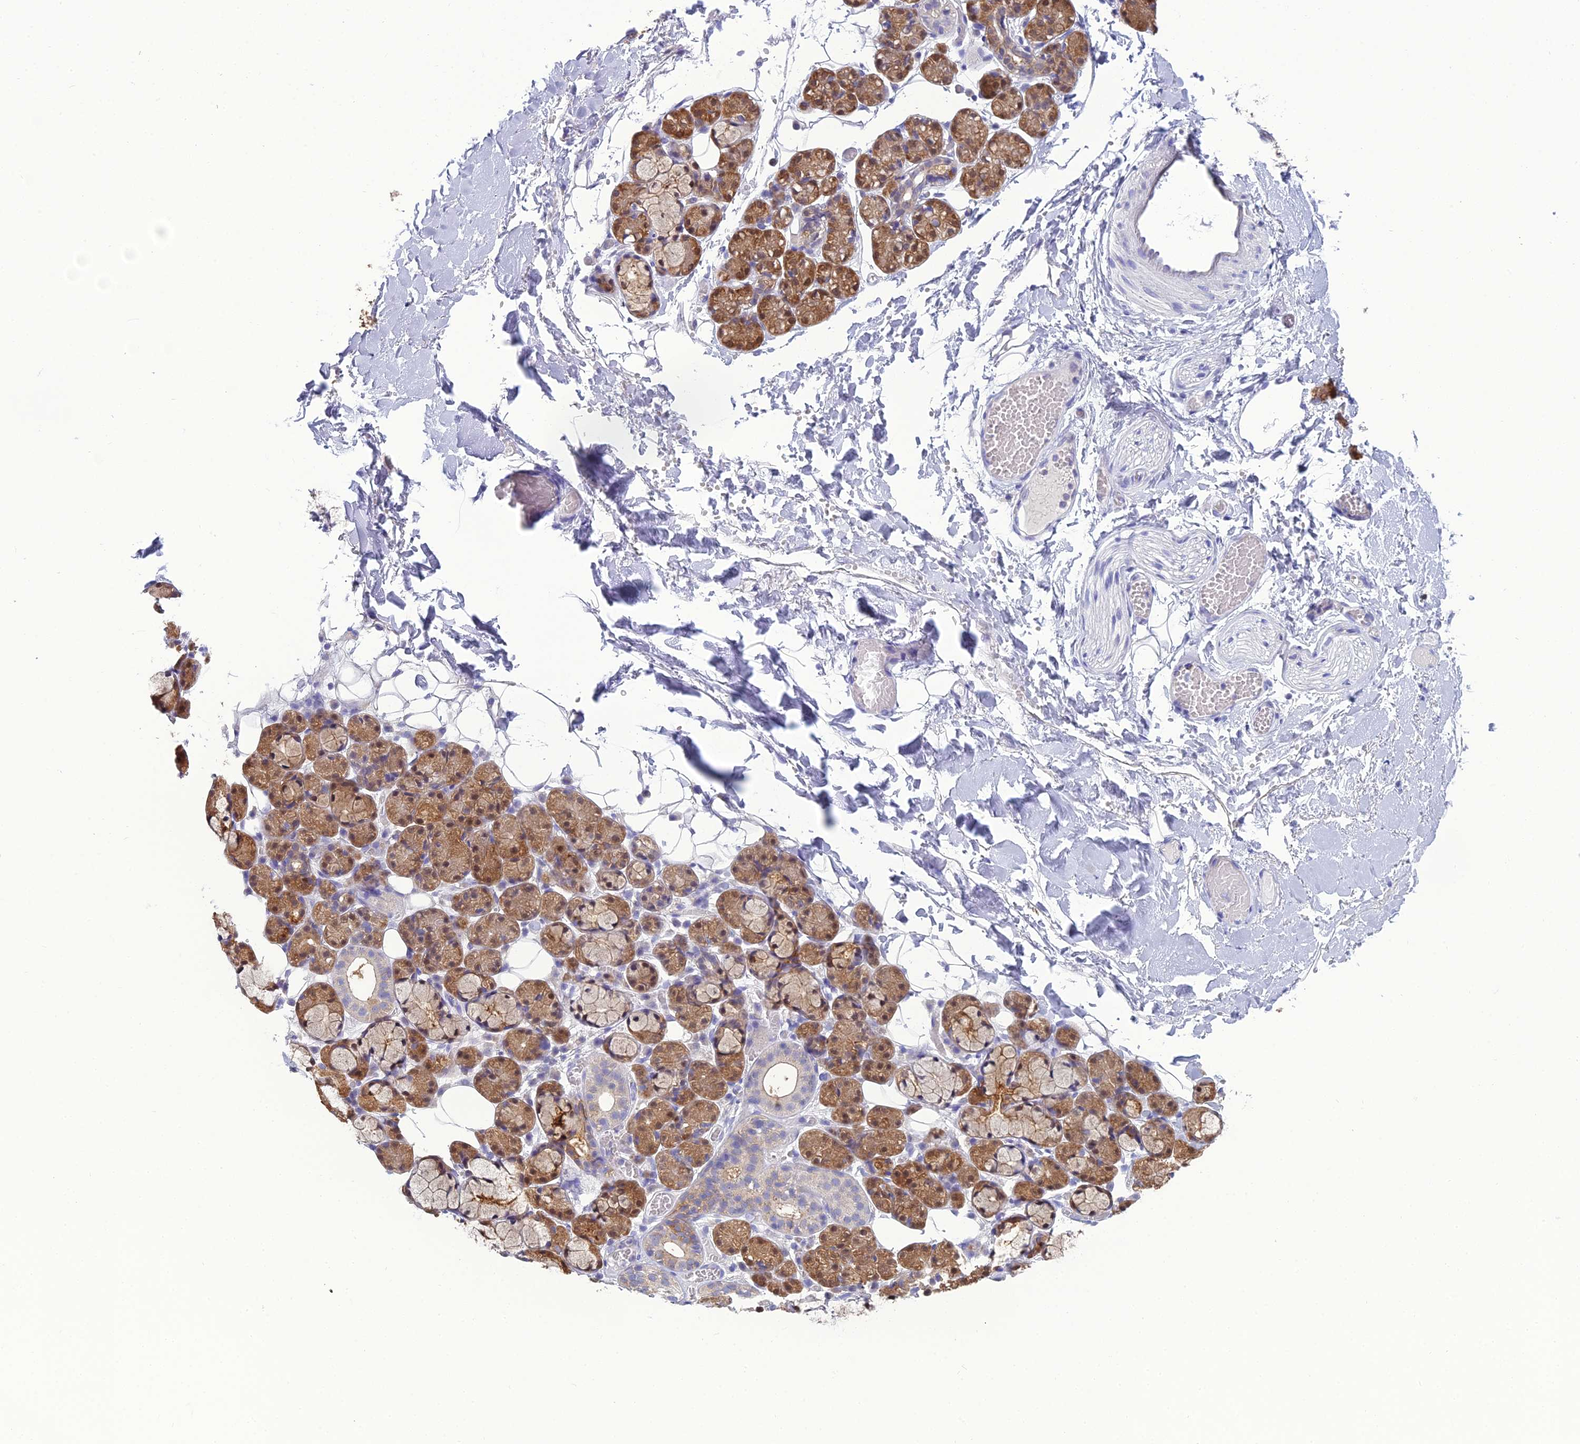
{"staining": {"intensity": "moderate", "quantity": ">75%", "location": "cytoplasmic/membranous"}, "tissue": "salivary gland", "cell_type": "Glandular cells", "image_type": "normal", "snomed": [{"axis": "morphology", "description": "Normal tissue, NOS"}, {"axis": "topography", "description": "Salivary gland"}], "caption": "A brown stain shows moderate cytoplasmic/membranous staining of a protein in glandular cells of benign human salivary gland.", "gene": "GNPNAT1", "patient": {"sex": "male", "age": 63}}